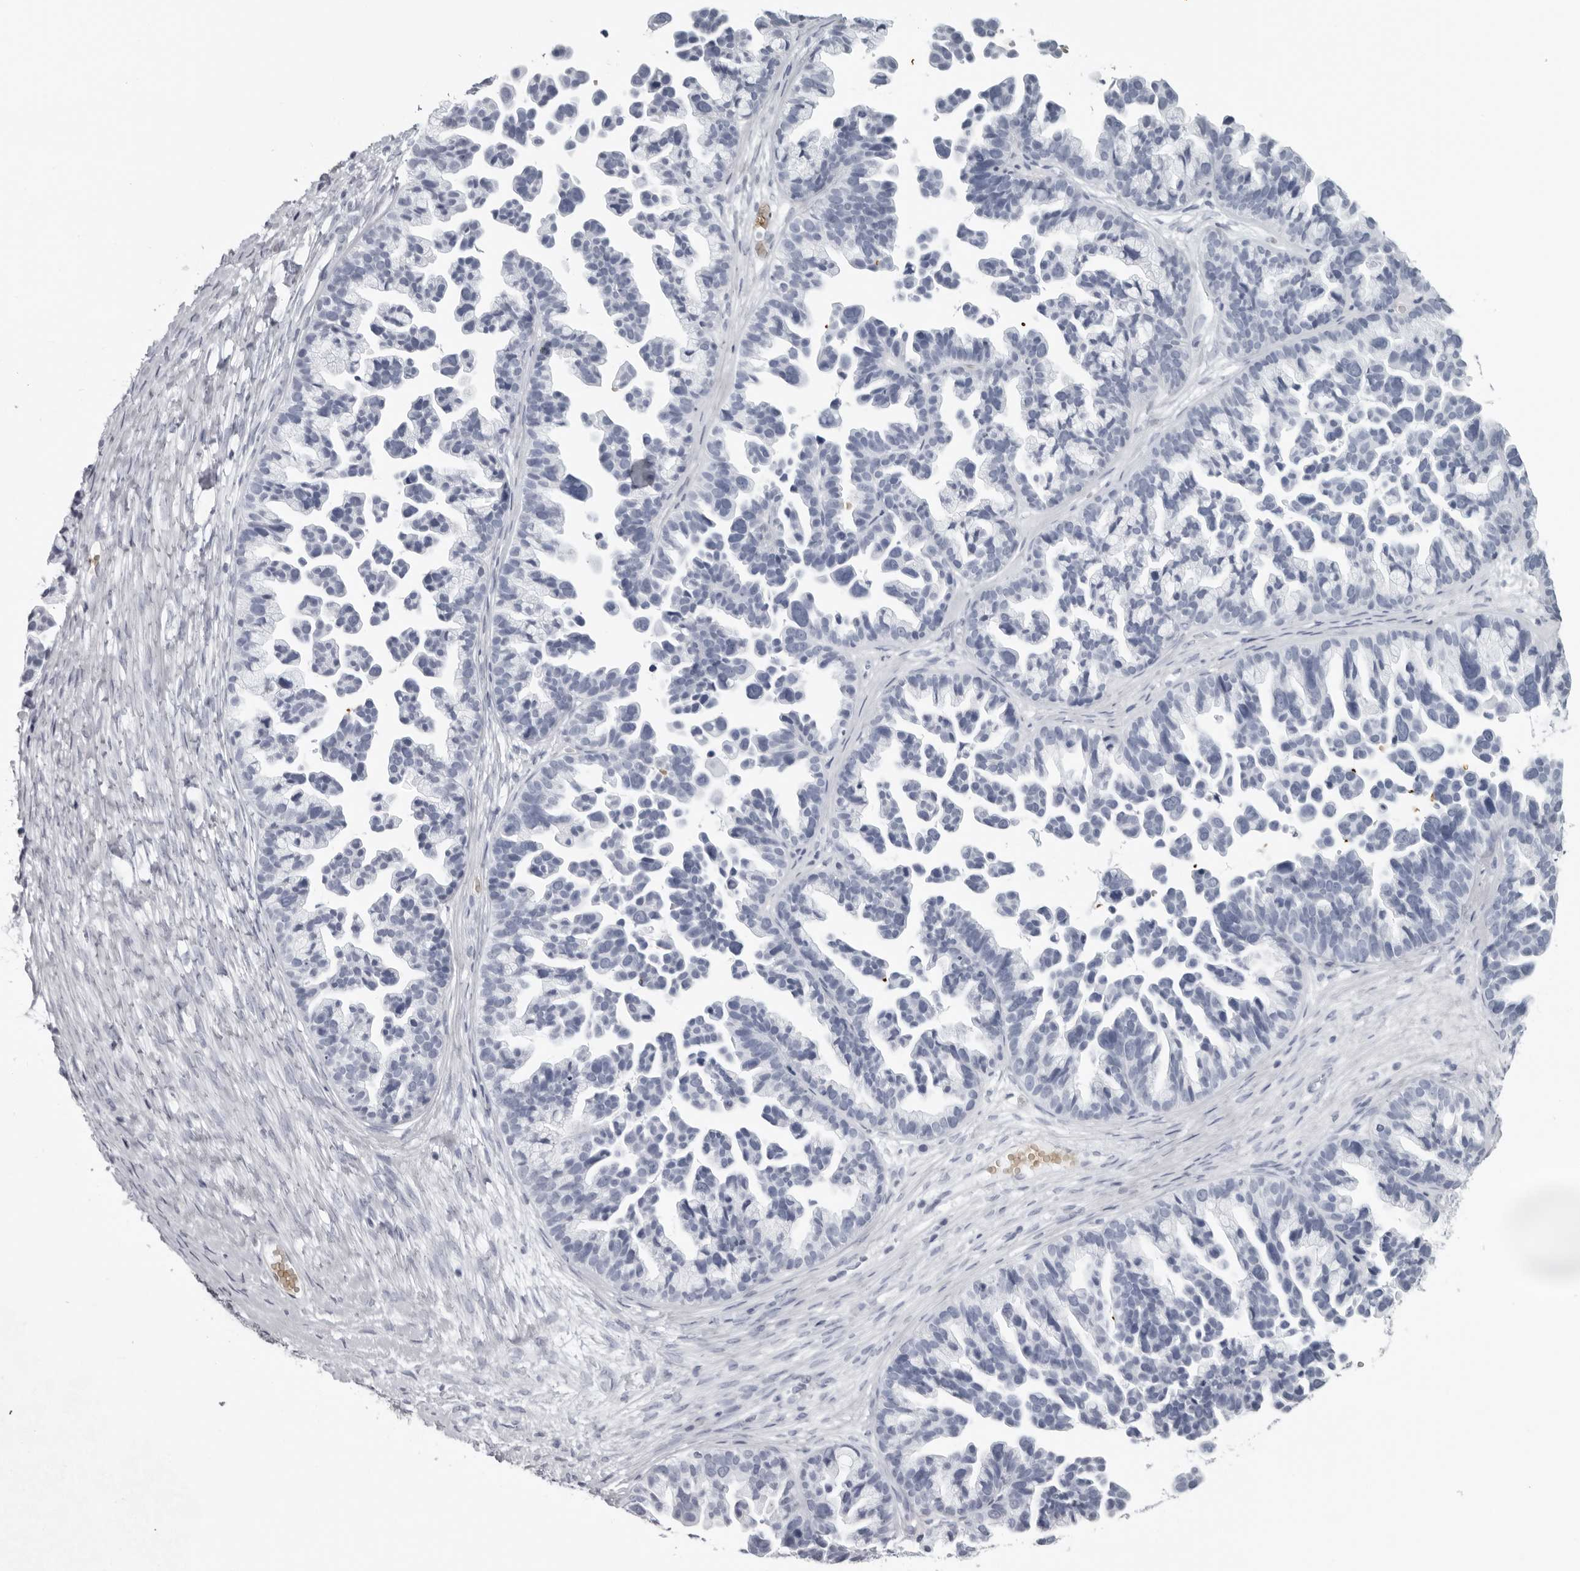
{"staining": {"intensity": "negative", "quantity": "none", "location": "none"}, "tissue": "ovarian cancer", "cell_type": "Tumor cells", "image_type": "cancer", "snomed": [{"axis": "morphology", "description": "Cystadenocarcinoma, serous, NOS"}, {"axis": "topography", "description": "Ovary"}], "caption": "Immunohistochemistry (IHC) histopathology image of human serous cystadenocarcinoma (ovarian) stained for a protein (brown), which shows no positivity in tumor cells.", "gene": "EPB41", "patient": {"sex": "female", "age": 56}}